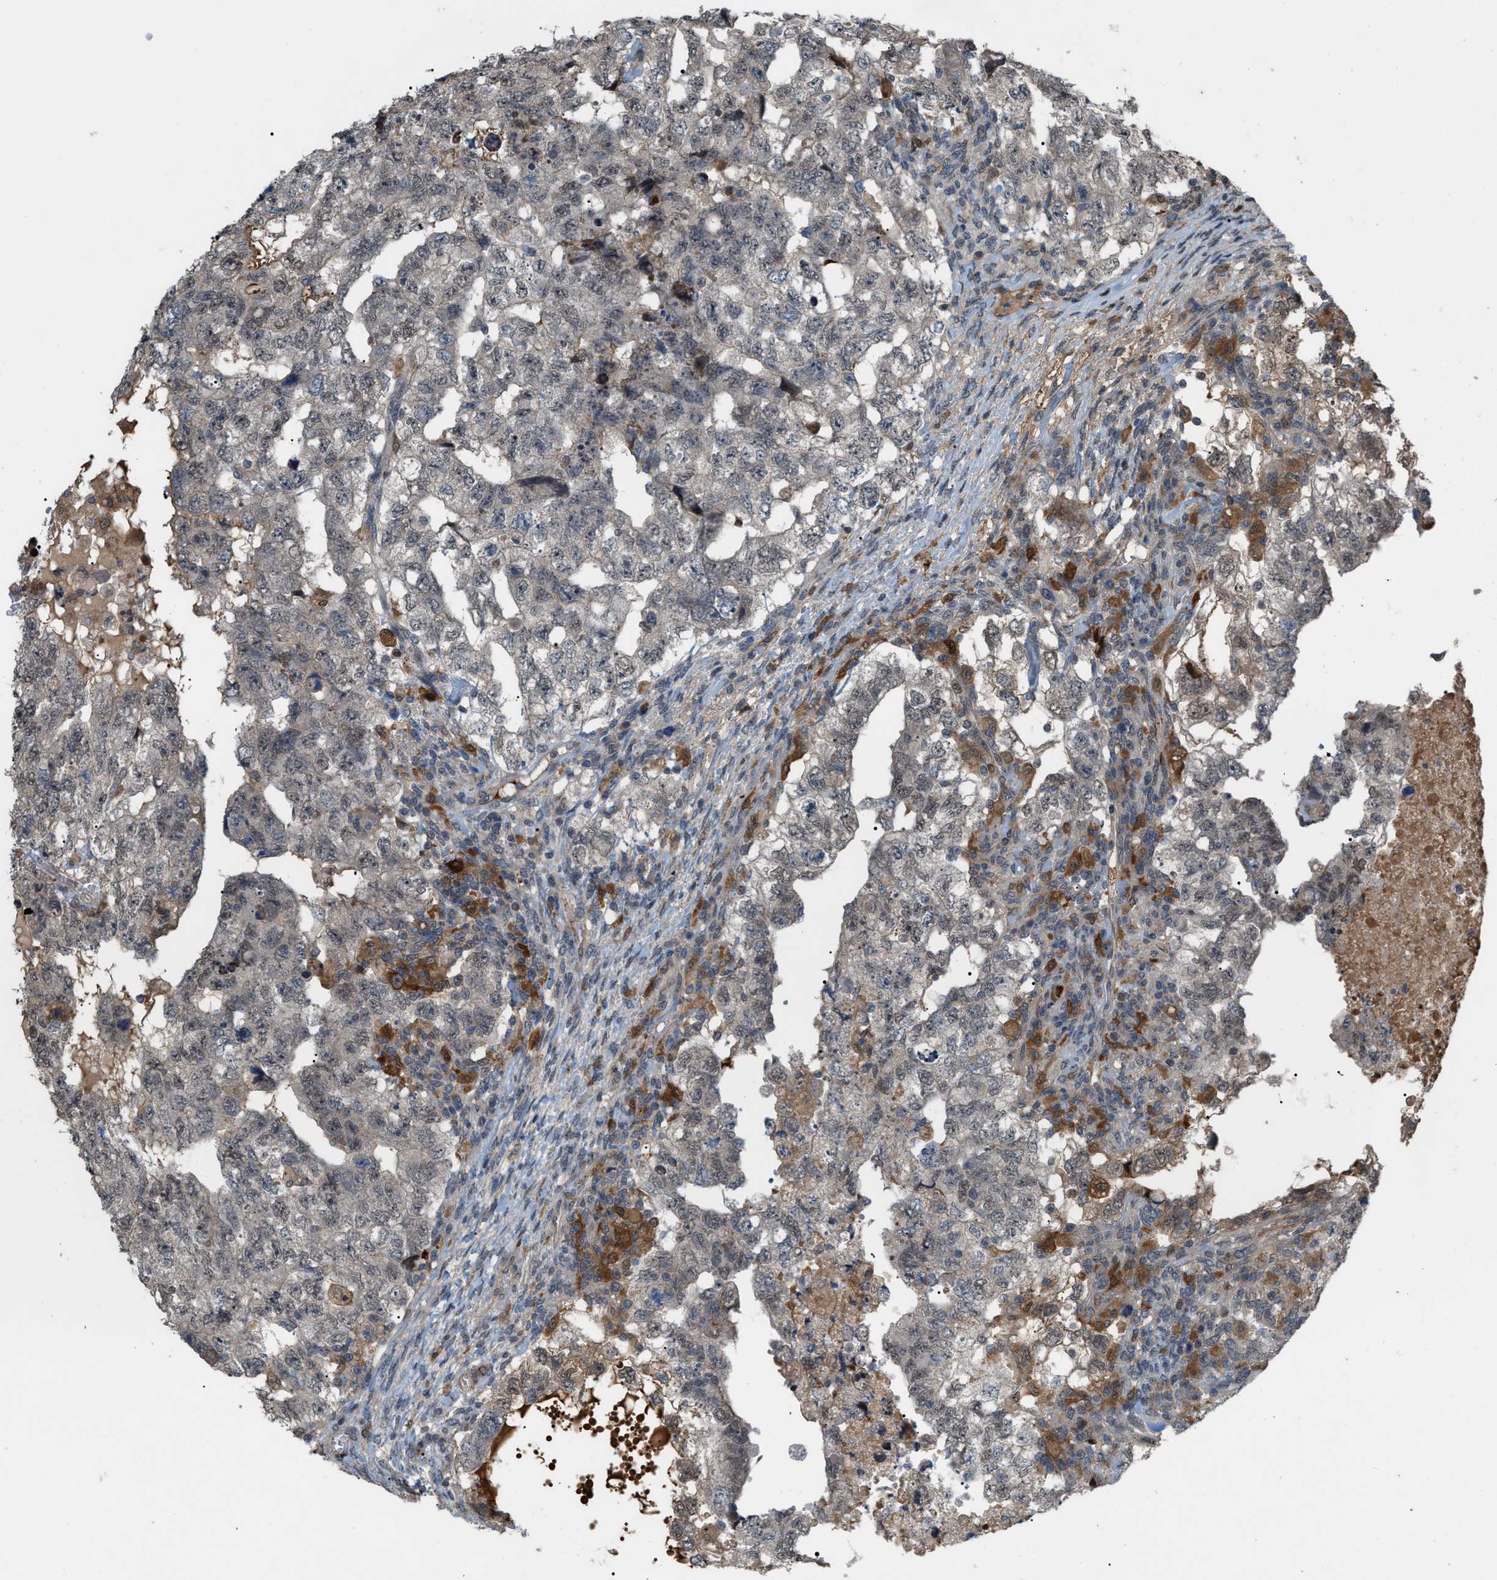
{"staining": {"intensity": "weak", "quantity": "<25%", "location": "nuclear"}, "tissue": "testis cancer", "cell_type": "Tumor cells", "image_type": "cancer", "snomed": [{"axis": "morphology", "description": "Carcinoma, Embryonal, NOS"}, {"axis": "topography", "description": "Testis"}], "caption": "A photomicrograph of human embryonal carcinoma (testis) is negative for staining in tumor cells. (DAB immunohistochemistry (IHC) with hematoxylin counter stain).", "gene": "RFFL", "patient": {"sex": "male", "age": 36}}